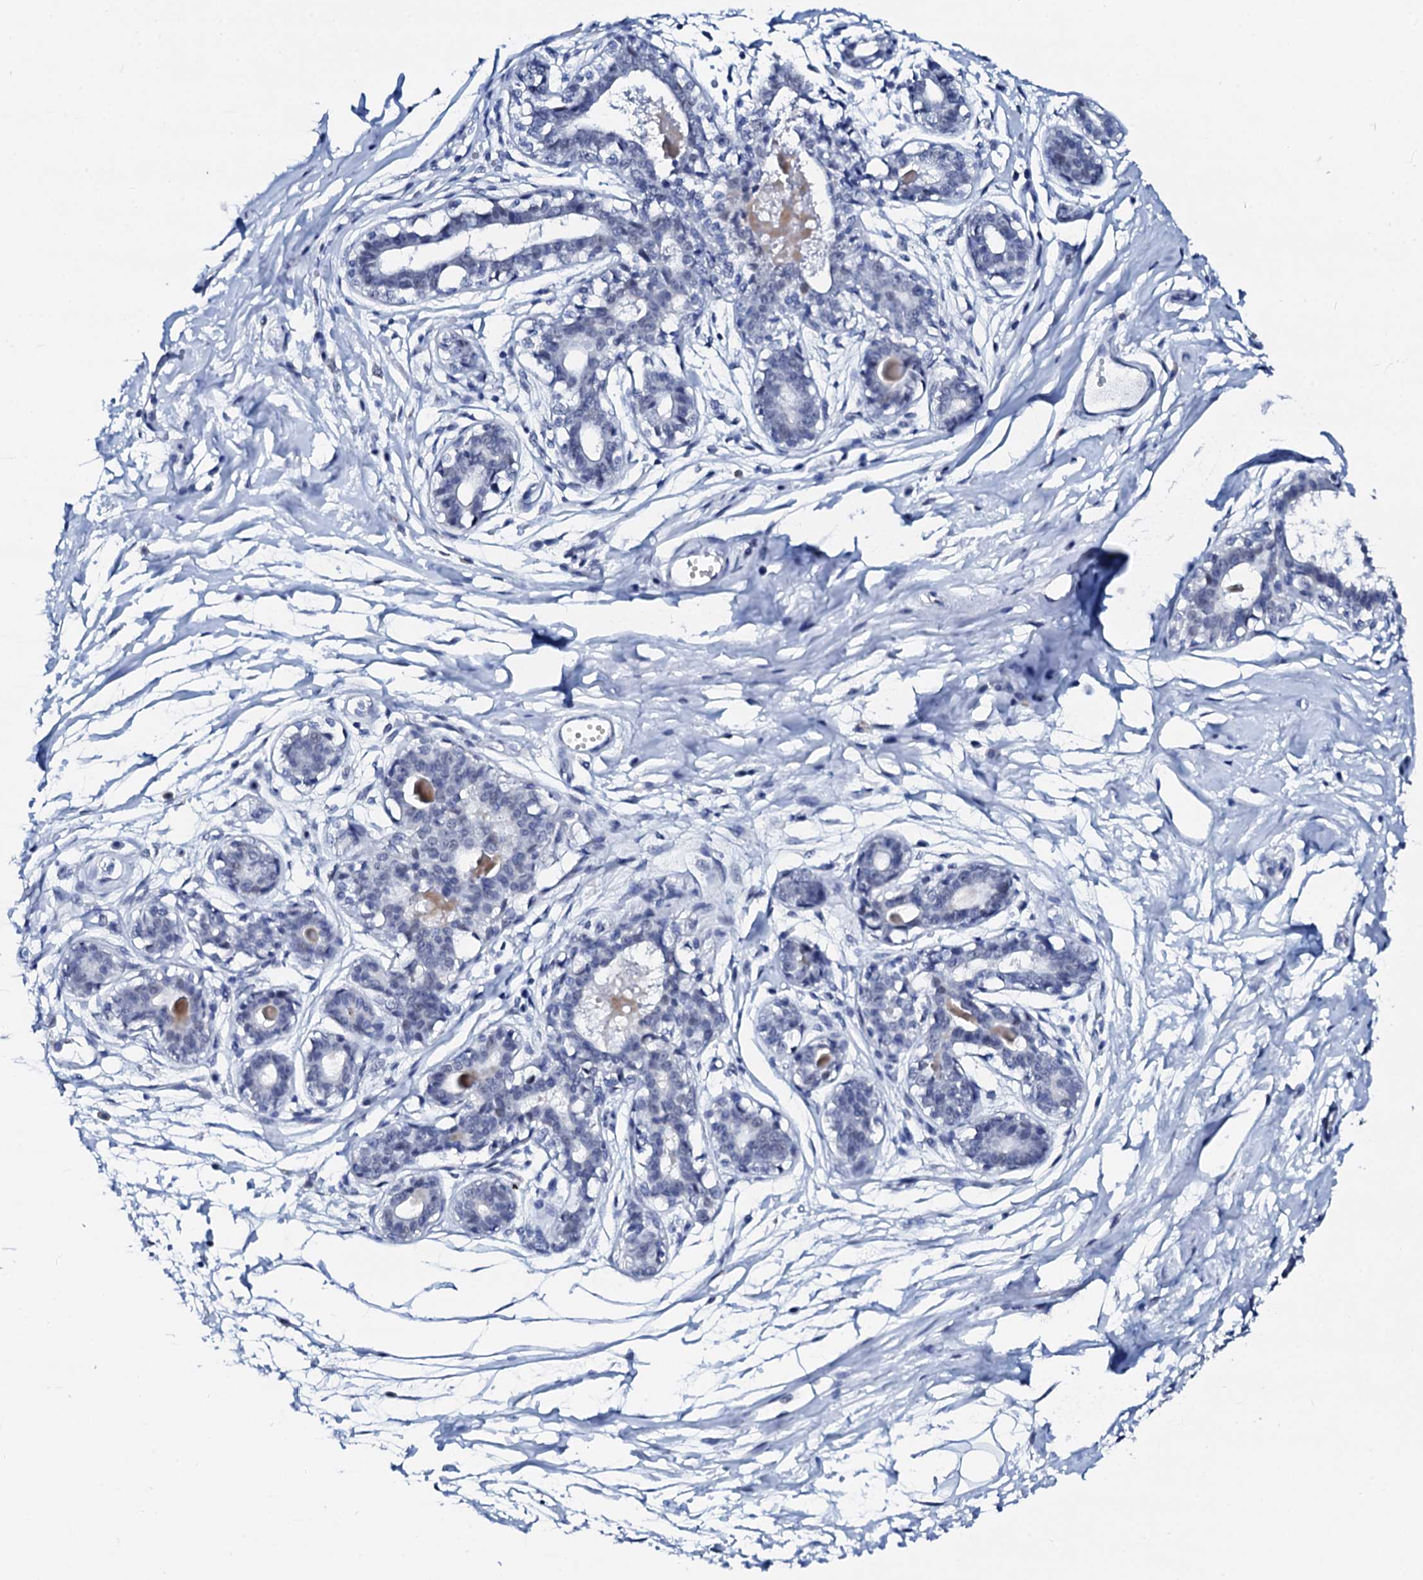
{"staining": {"intensity": "negative", "quantity": "none", "location": "none"}, "tissue": "breast", "cell_type": "Adipocytes", "image_type": "normal", "snomed": [{"axis": "morphology", "description": "Normal tissue, NOS"}, {"axis": "topography", "description": "Breast"}], "caption": "This is a histopathology image of immunohistochemistry staining of normal breast, which shows no positivity in adipocytes. (DAB IHC, high magnification).", "gene": "SPATA19", "patient": {"sex": "female", "age": 45}}